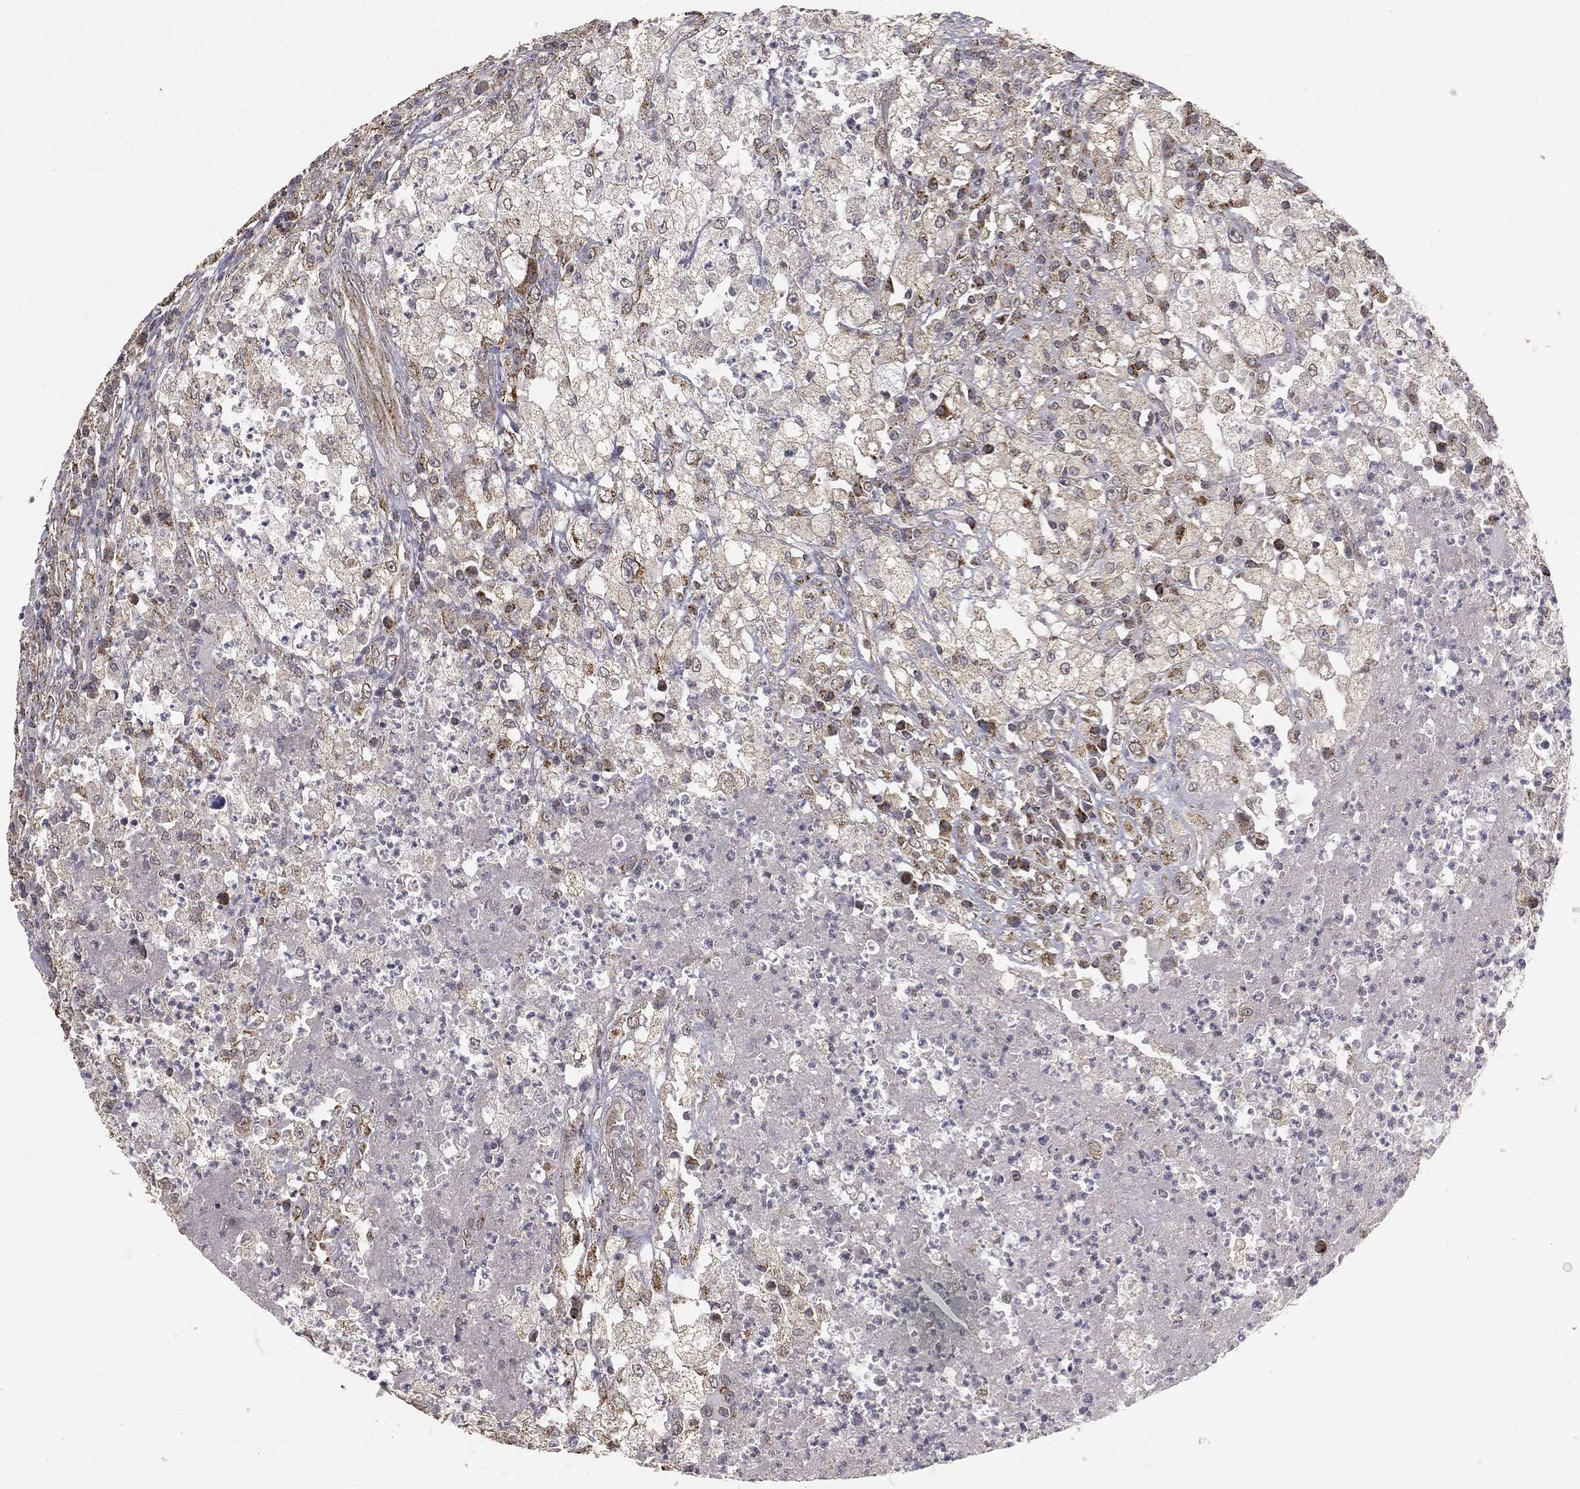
{"staining": {"intensity": "weak", "quantity": "<25%", "location": "cytoplasmic/membranous"}, "tissue": "testis cancer", "cell_type": "Tumor cells", "image_type": "cancer", "snomed": [{"axis": "morphology", "description": "Necrosis, NOS"}, {"axis": "morphology", "description": "Carcinoma, Embryonal, NOS"}, {"axis": "topography", "description": "Testis"}], "caption": "Testis cancer (embryonal carcinoma) was stained to show a protein in brown. There is no significant expression in tumor cells. (Stains: DAB immunohistochemistry with hematoxylin counter stain, Microscopy: brightfield microscopy at high magnification).", "gene": "MRPL46", "patient": {"sex": "male", "age": 19}}